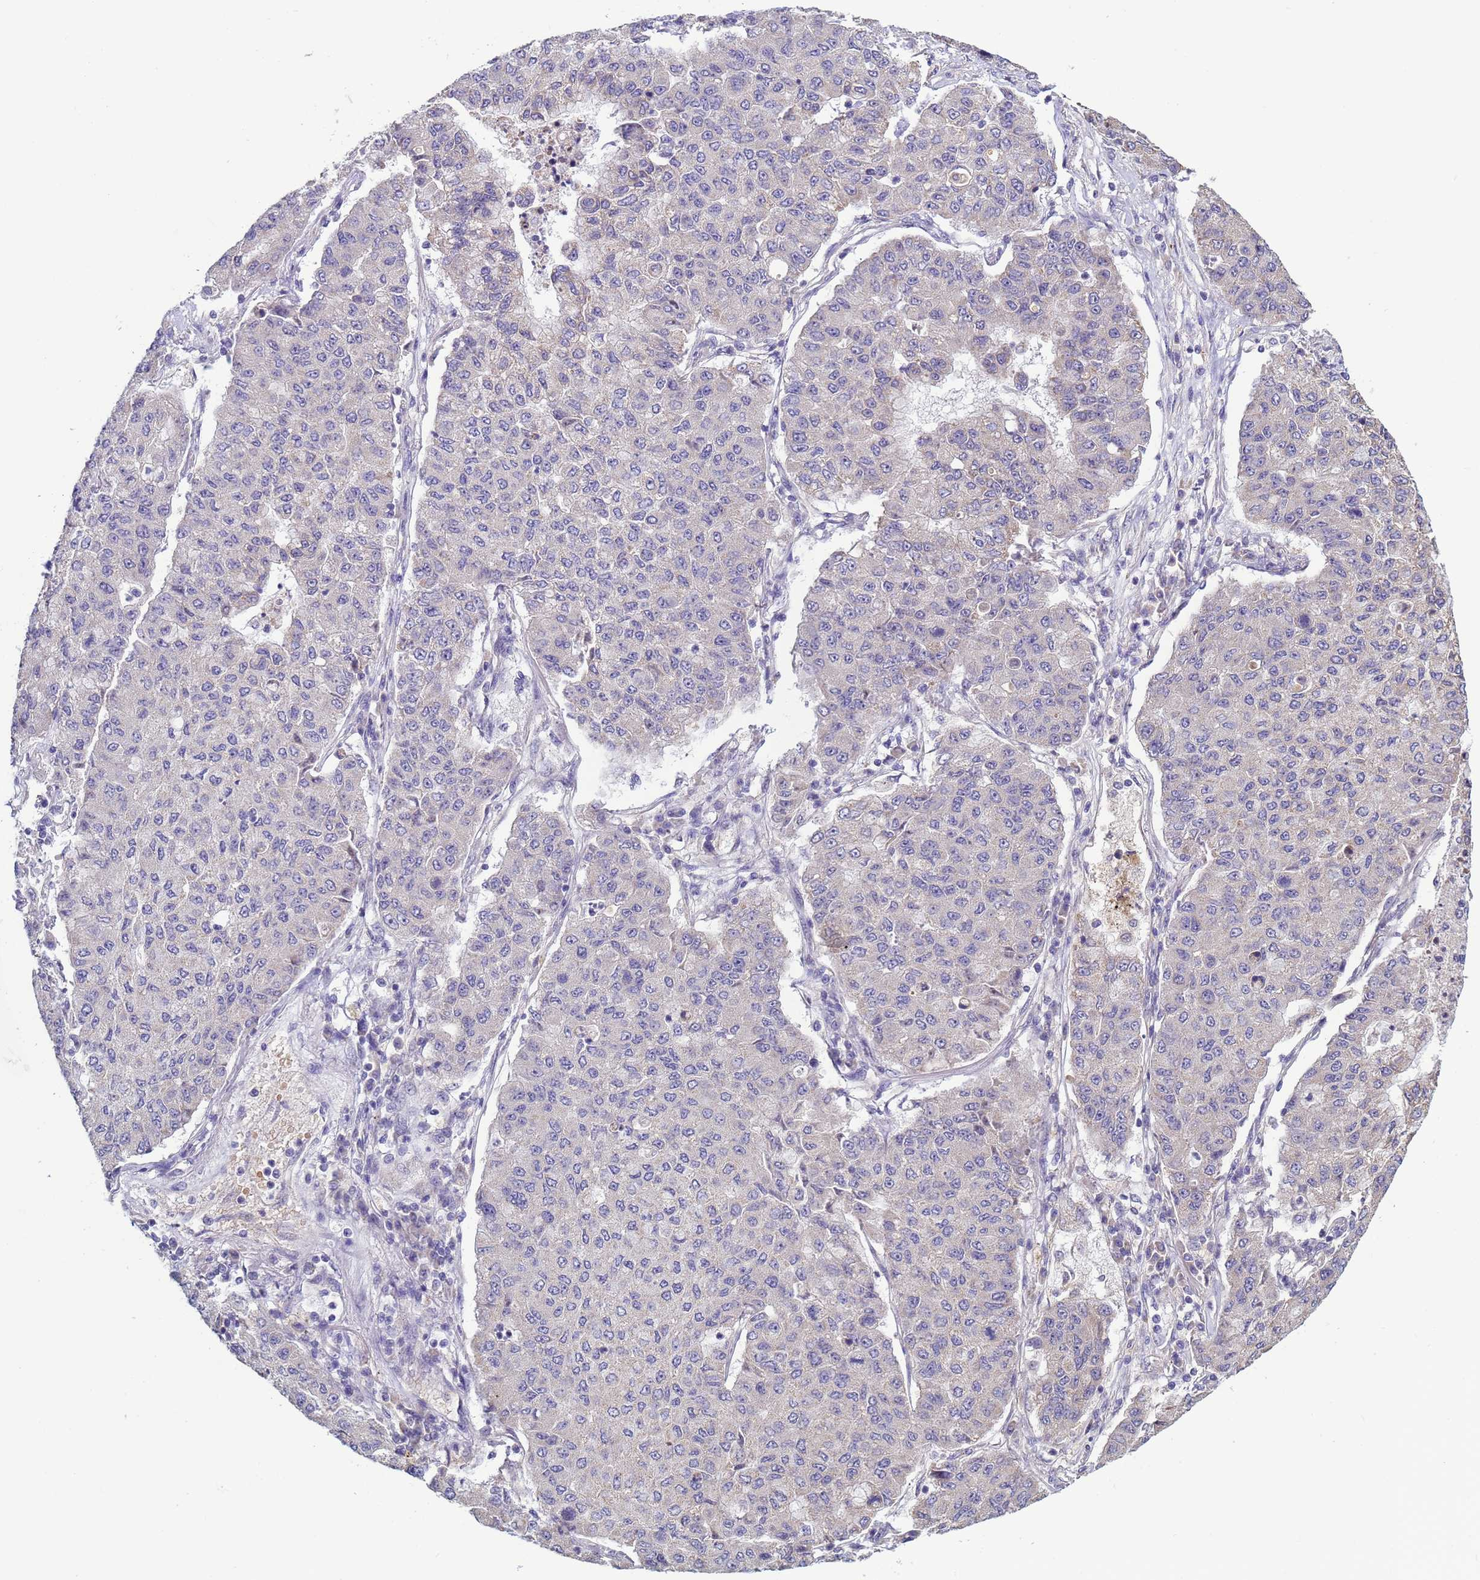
{"staining": {"intensity": "negative", "quantity": "none", "location": "none"}, "tissue": "lung cancer", "cell_type": "Tumor cells", "image_type": "cancer", "snomed": [{"axis": "morphology", "description": "Squamous cell carcinoma, NOS"}, {"axis": "topography", "description": "Lung"}], "caption": "Immunohistochemistry of human lung cancer demonstrates no staining in tumor cells. The staining was performed using DAB to visualize the protein expression in brown, while the nuclei were stained in blue with hematoxylin (Magnification: 20x).", "gene": "CLHC1", "patient": {"sex": "male", "age": 74}}